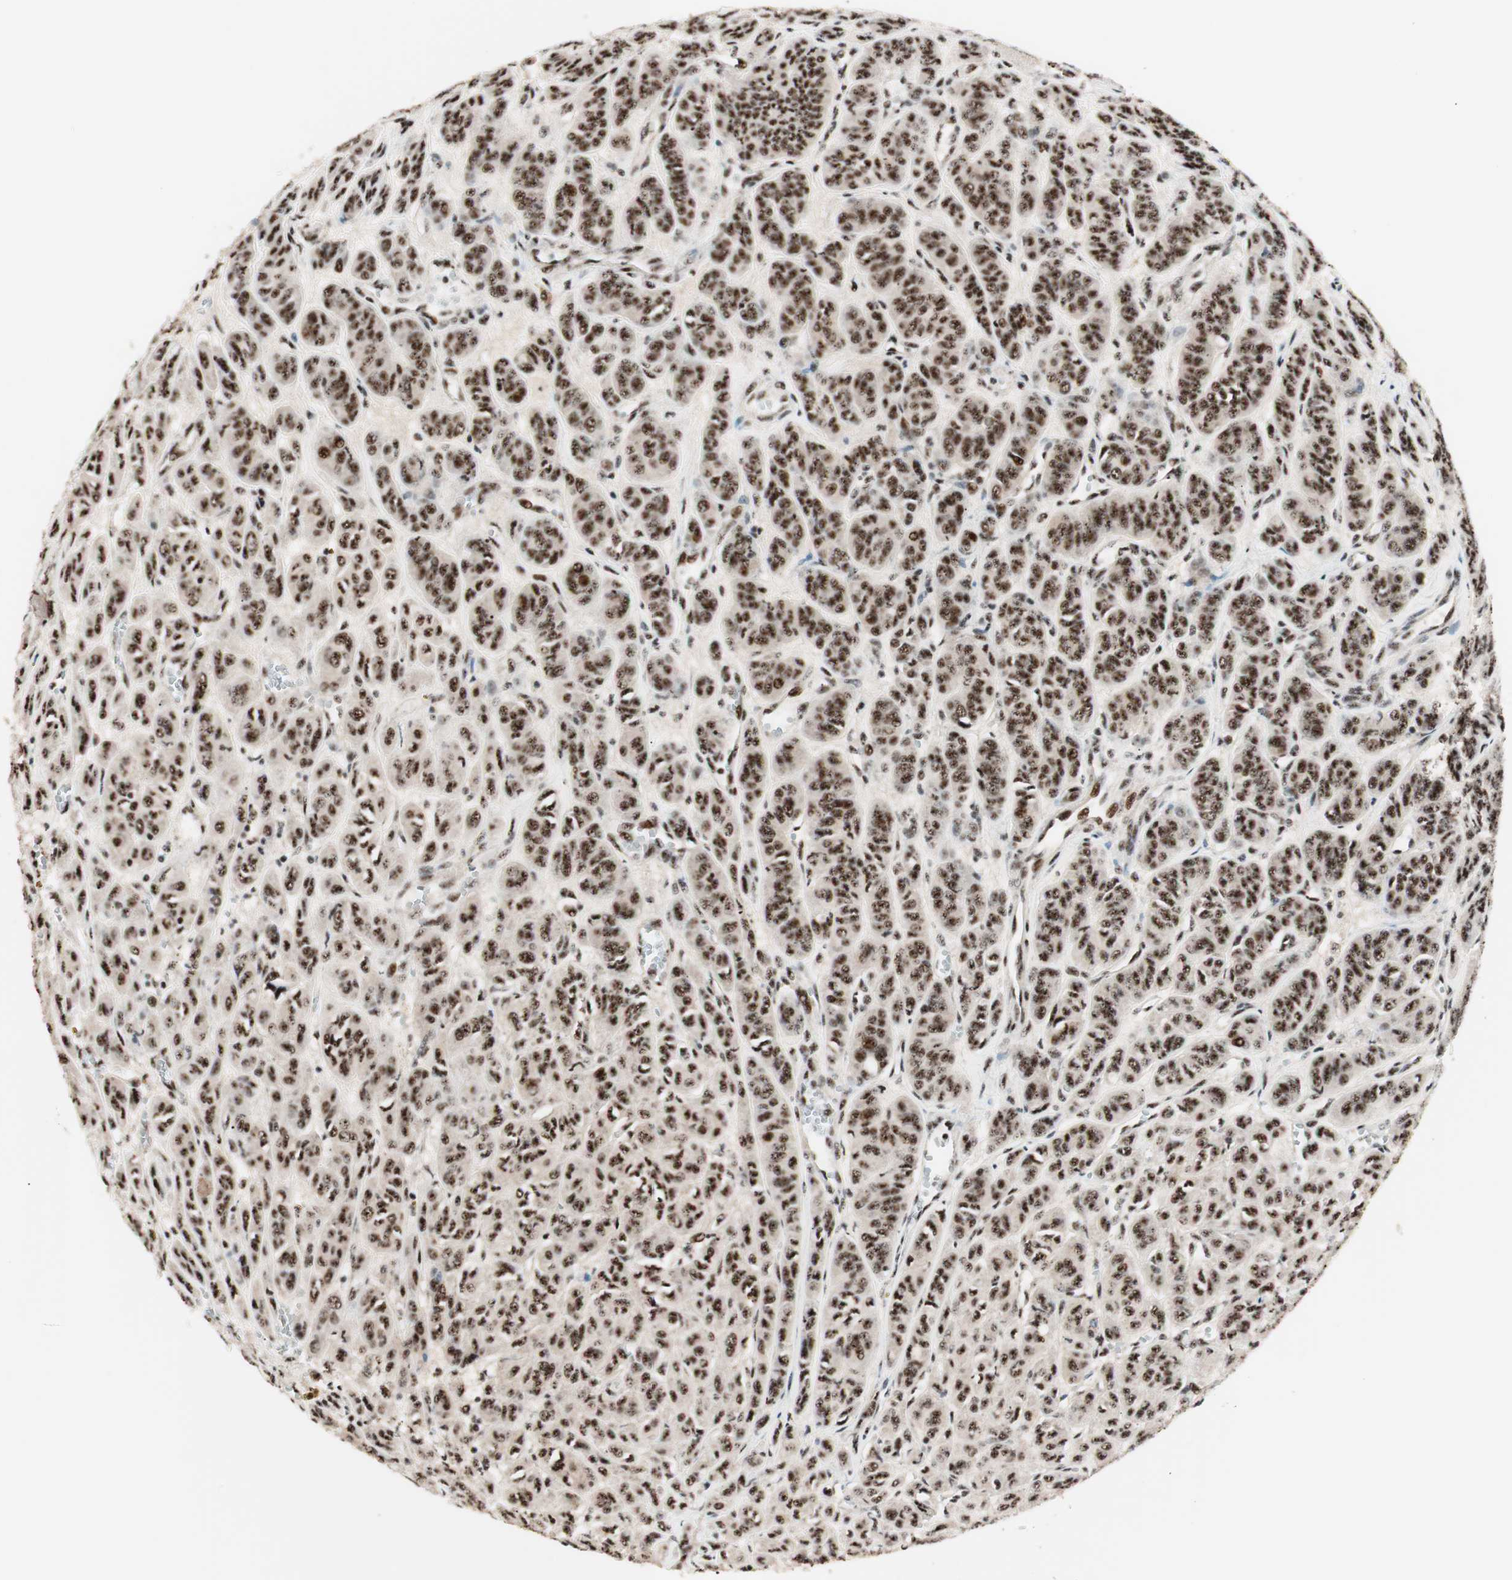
{"staining": {"intensity": "strong", "quantity": ">75%", "location": "cytoplasmic/membranous,nuclear"}, "tissue": "thyroid cancer", "cell_type": "Tumor cells", "image_type": "cancer", "snomed": [{"axis": "morphology", "description": "Follicular adenoma carcinoma, NOS"}, {"axis": "topography", "description": "Thyroid gland"}], "caption": "Protein analysis of thyroid follicular adenoma carcinoma tissue reveals strong cytoplasmic/membranous and nuclear expression in about >75% of tumor cells. The protein of interest is shown in brown color, while the nuclei are stained blue.", "gene": "NR5A2", "patient": {"sex": "female", "age": 71}}